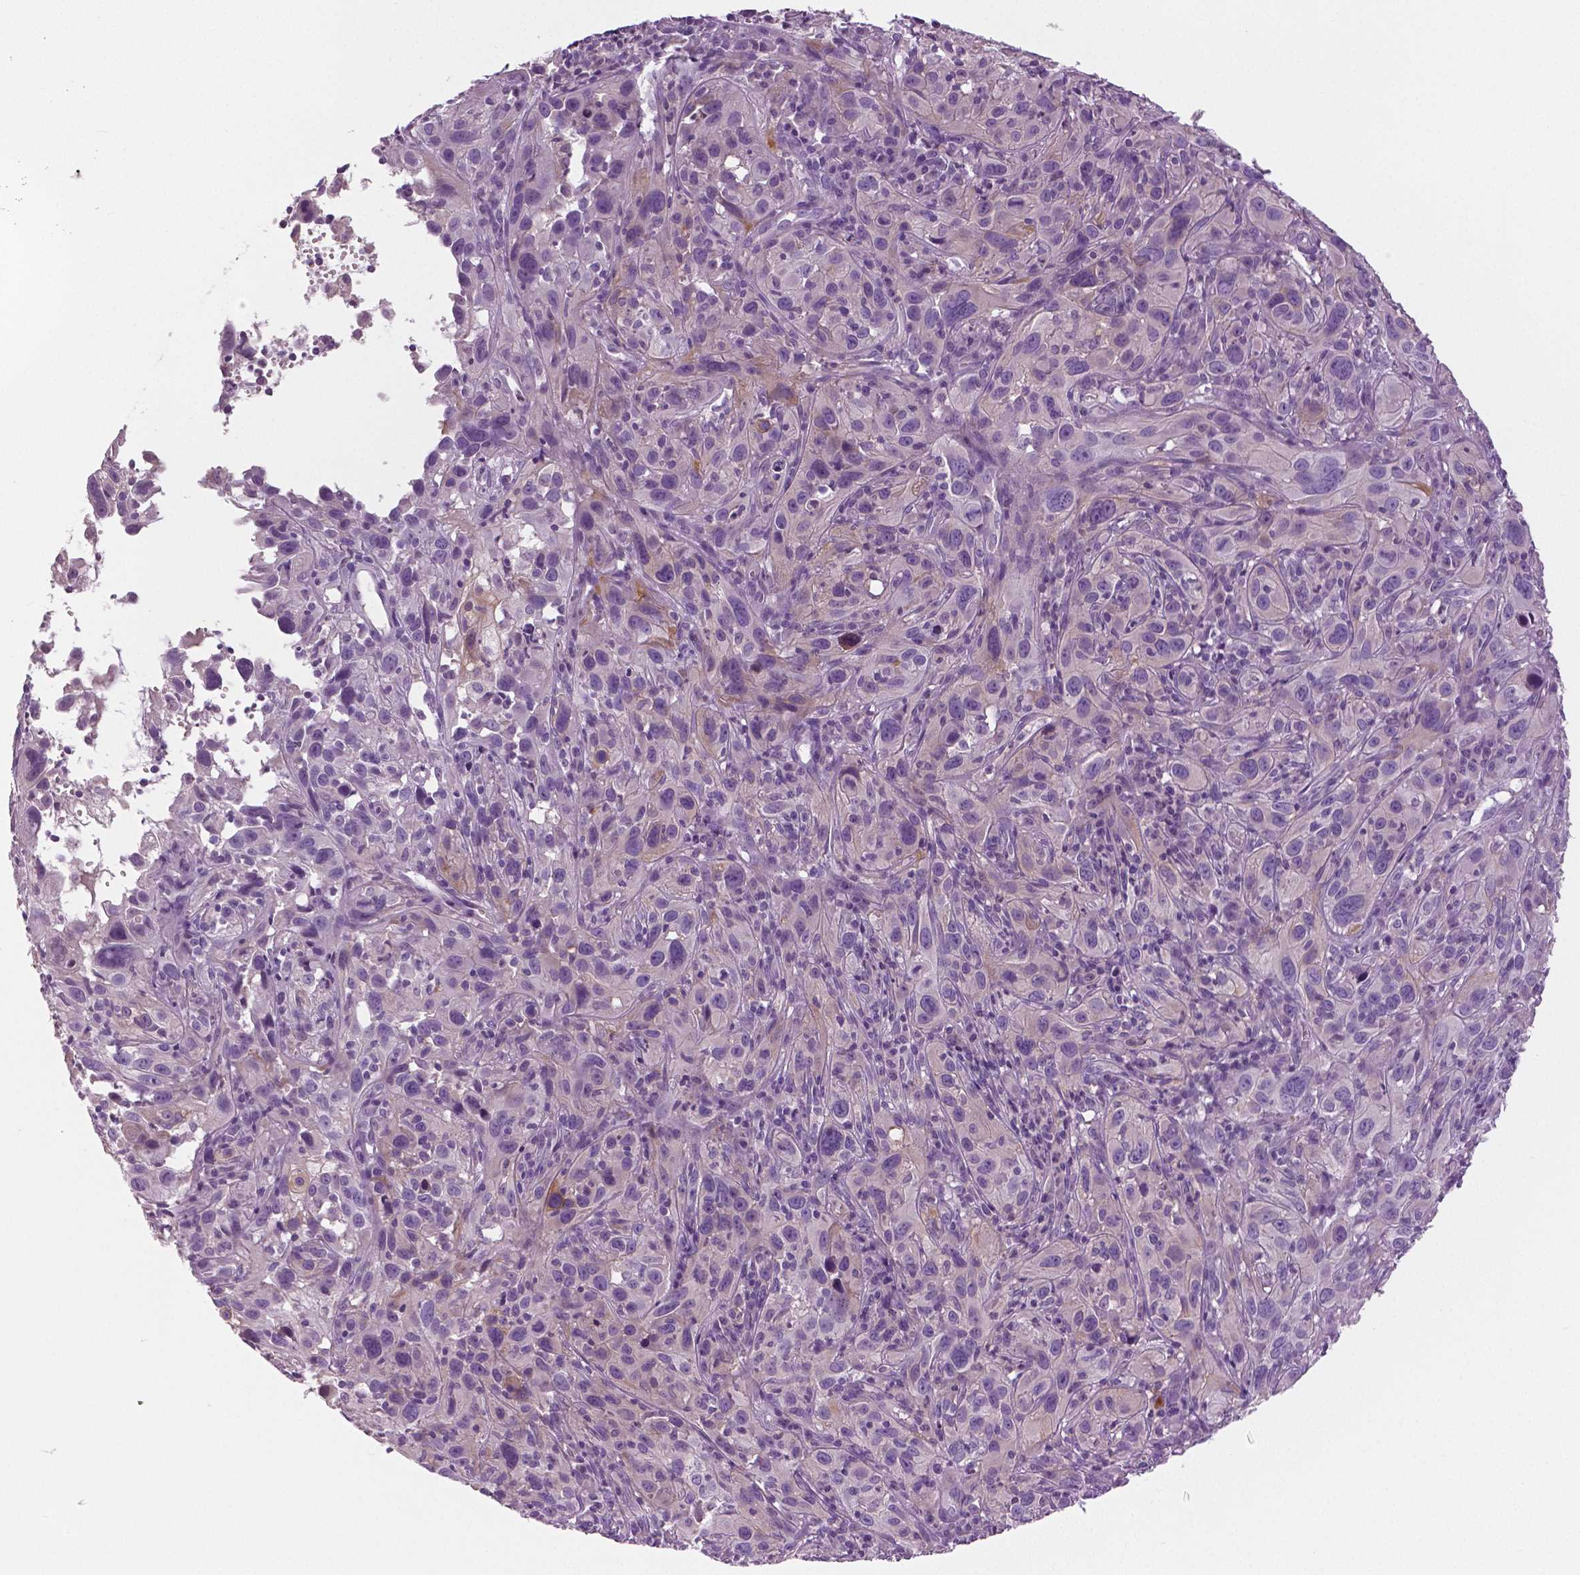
{"staining": {"intensity": "negative", "quantity": "none", "location": "none"}, "tissue": "cervical cancer", "cell_type": "Tumor cells", "image_type": "cancer", "snomed": [{"axis": "morphology", "description": "Squamous cell carcinoma, NOS"}, {"axis": "topography", "description": "Cervix"}], "caption": "Cervical squamous cell carcinoma was stained to show a protein in brown. There is no significant staining in tumor cells.", "gene": "DNAH12", "patient": {"sex": "female", "age": 37}}